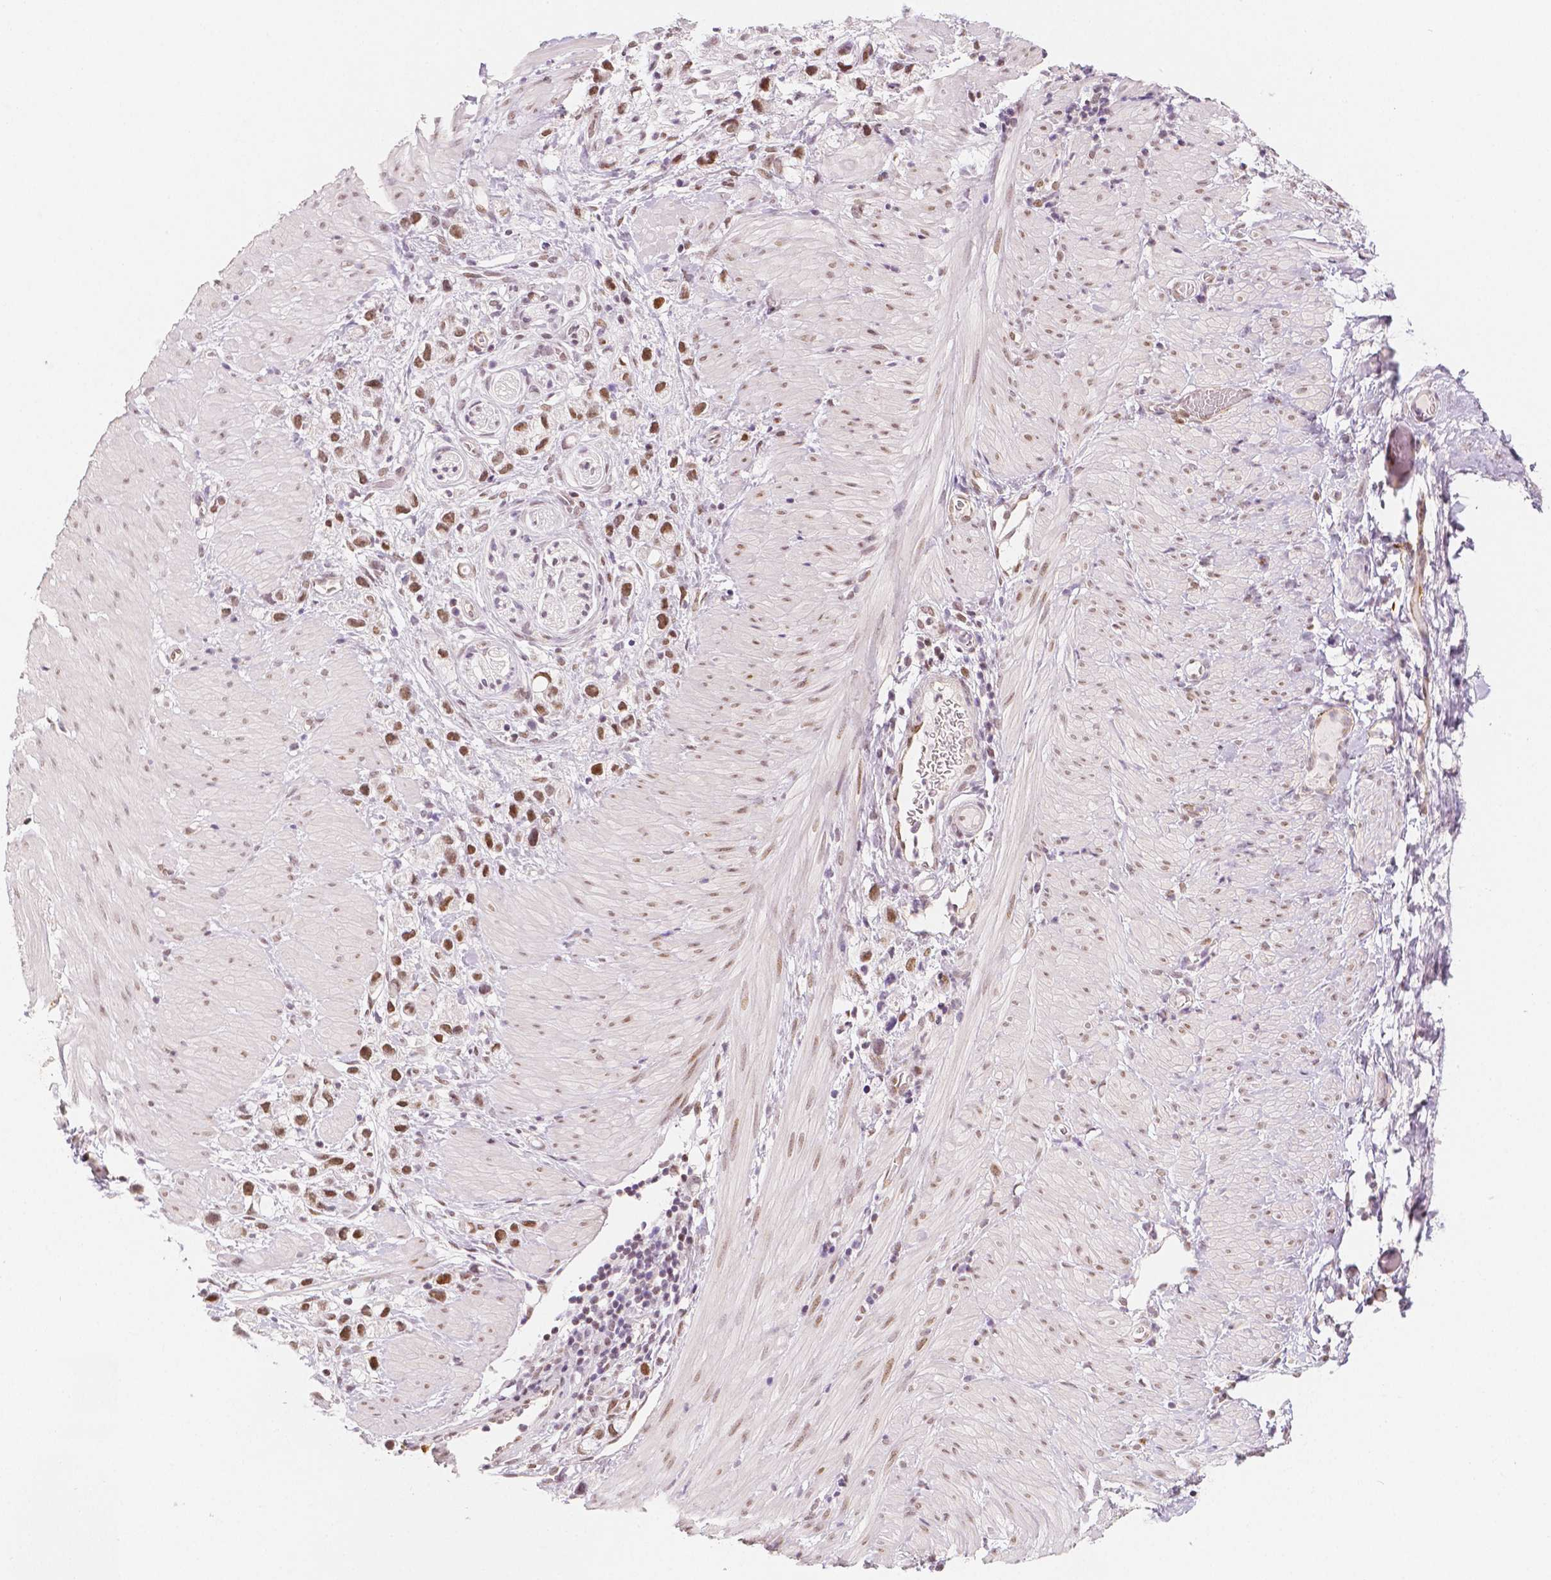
{"staining": {"intensity": "moderate", "quantity": "25%-75%", "location": "nuclear"}, "tissue": "stomach cancer", "cell_type": "Tumor cells", "image_type": "cancer", "snomed": [{"axis": "morphology", "description": "Adenocarcinoma, NOS"}, {"axis": "topography", "description": "Stomach"}], "caption": "Tumor cells display moderate nuclear positivity in approximately 25%-75% of cells in stomach cancer (adenocarcinoma).", "gene": "KDM5B", "patient": {"sex": "female", "age": 59}}